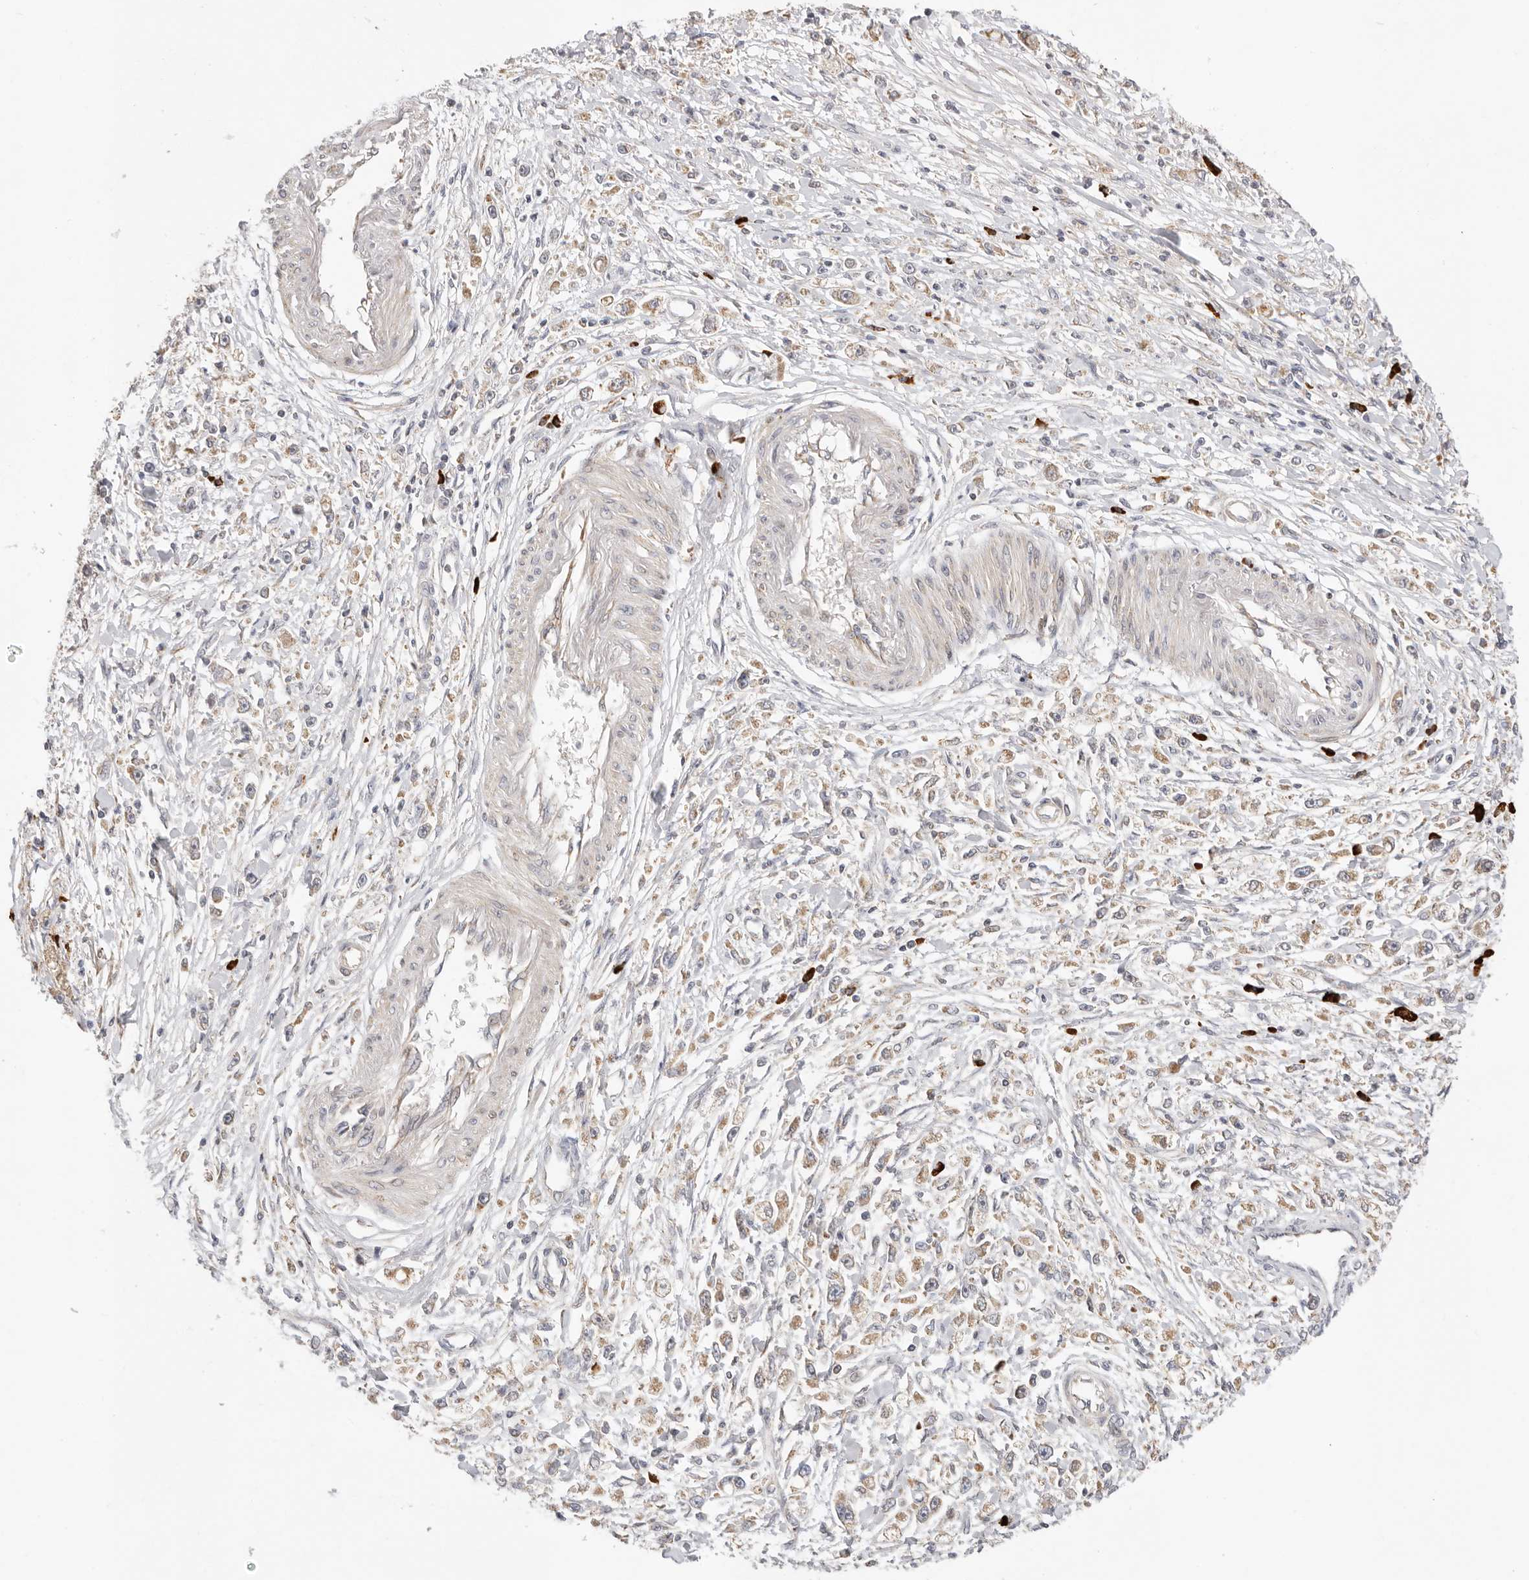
{"staining": {"intensity": "moderate", "quantity": "25%-75%", "location": "cytoplasmic/membranous"}, "tissue": "stomach cancer", "cell_type": "Tumor cells", "image_type": "cancer", "snomed": [{"axis": "morphology", "description": "Adenocarcinoma, NOS"}, {"axis": "topography", "description": "Stomach"}], "caption": "Immunohistochemical staining of human stomach adenocarcinoma shows moderate cytoplasmic/membranous protein positivity in approximately 25%-75% of tumor cells.", "gene": "USH1C", "patient": {"sex": "female", "age": 59}}